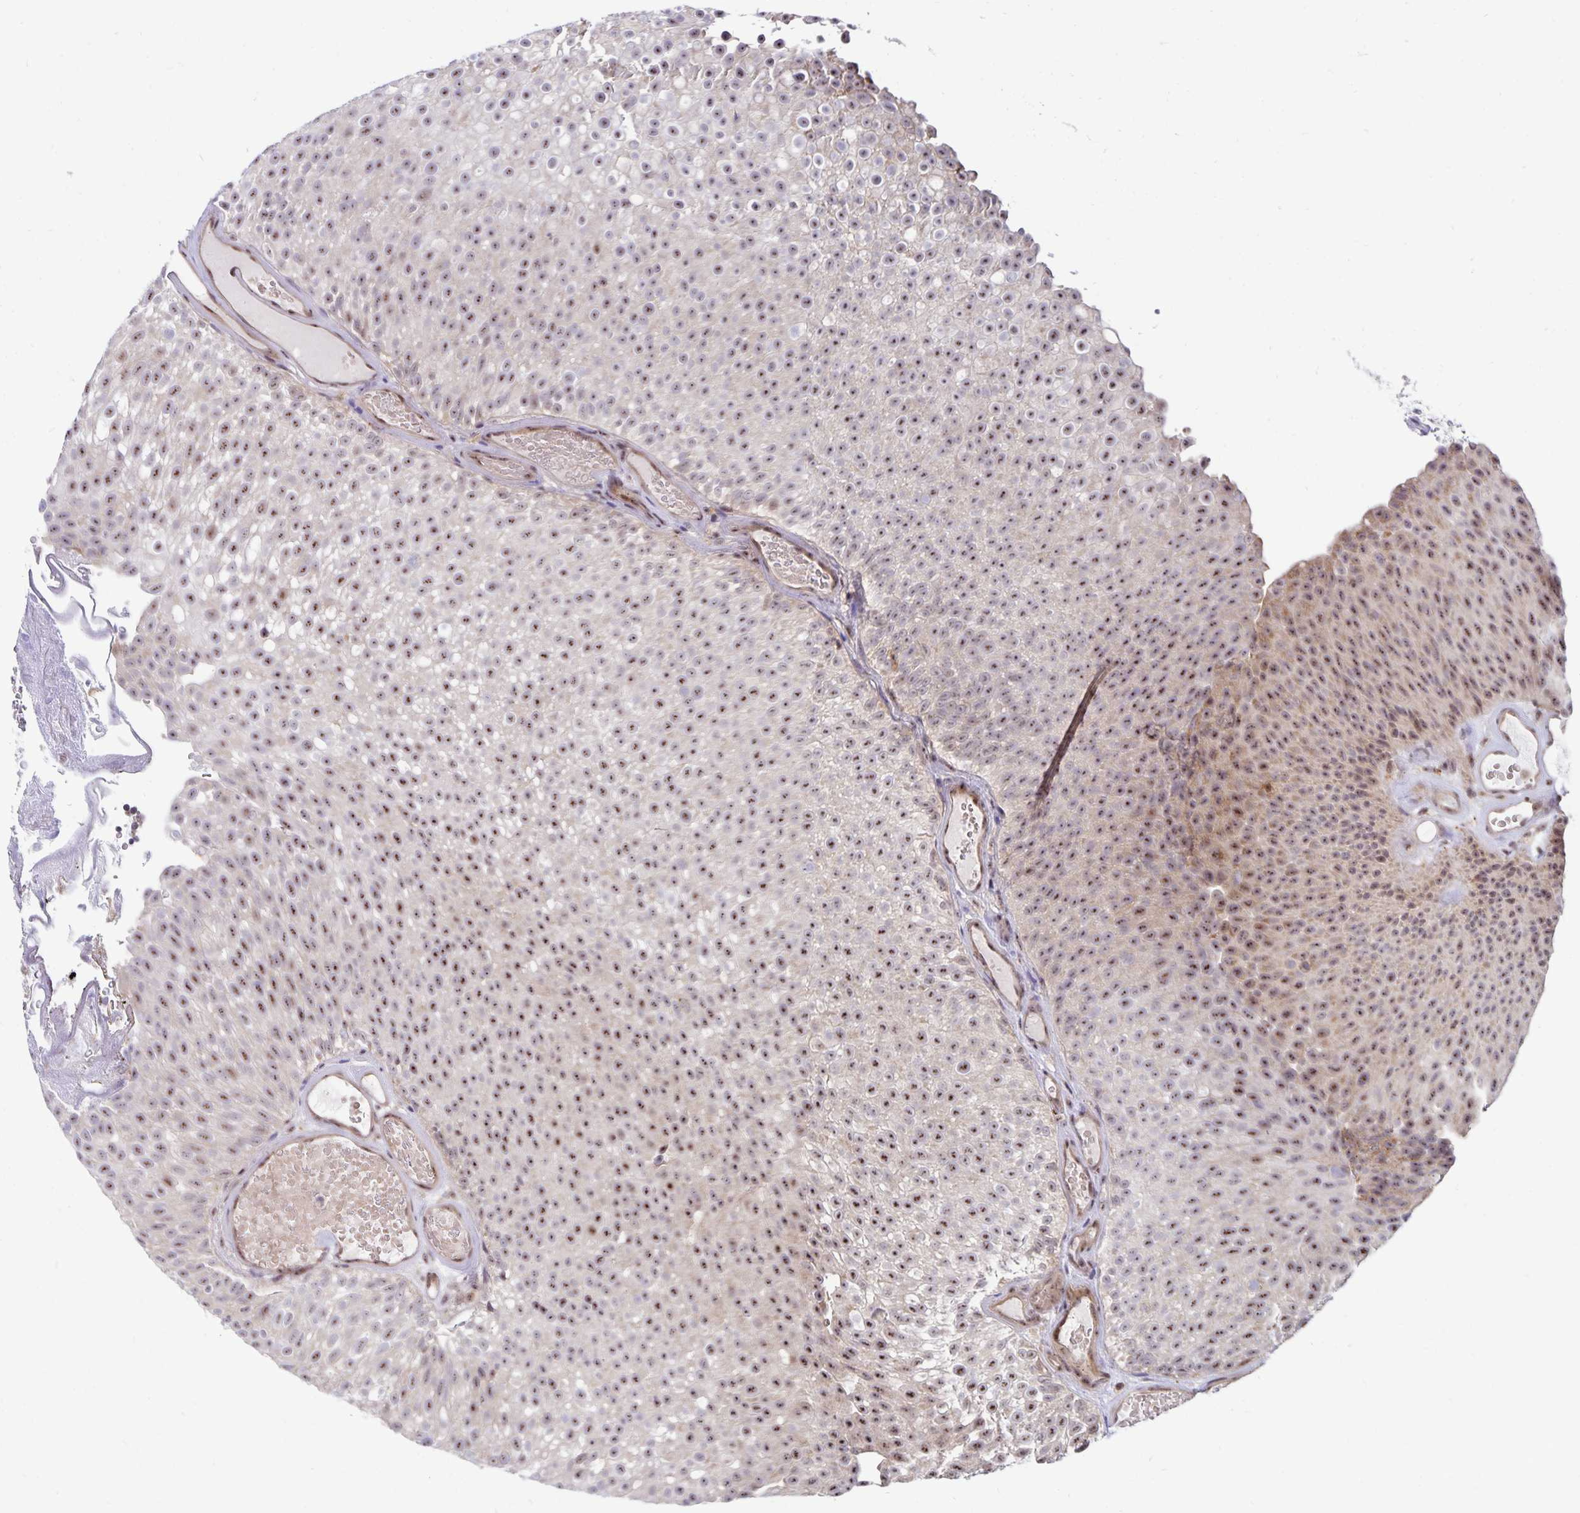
{"staining": {"intensity": "moderate", "quantity": ">75%", "location": "nuclear"}, "tissue": "urothelial cancer", "cell_type": "Tumor cells", "image_type": "cancer", "snomed": [{"axis": "morphology", "description": "Urothelial carcinoma, Low grade"}, {"axis": "topography", "description": "Urinary bladder"}], "caption": "DAB (3,3'-diaminobenzidine) immunohistochemical staining of urothelial cancer shows moderate nuclear protein expression in about >75% of tumor cells.", "gene": "EXOC6B", "patient": {"sex": "male", "age": 78}}